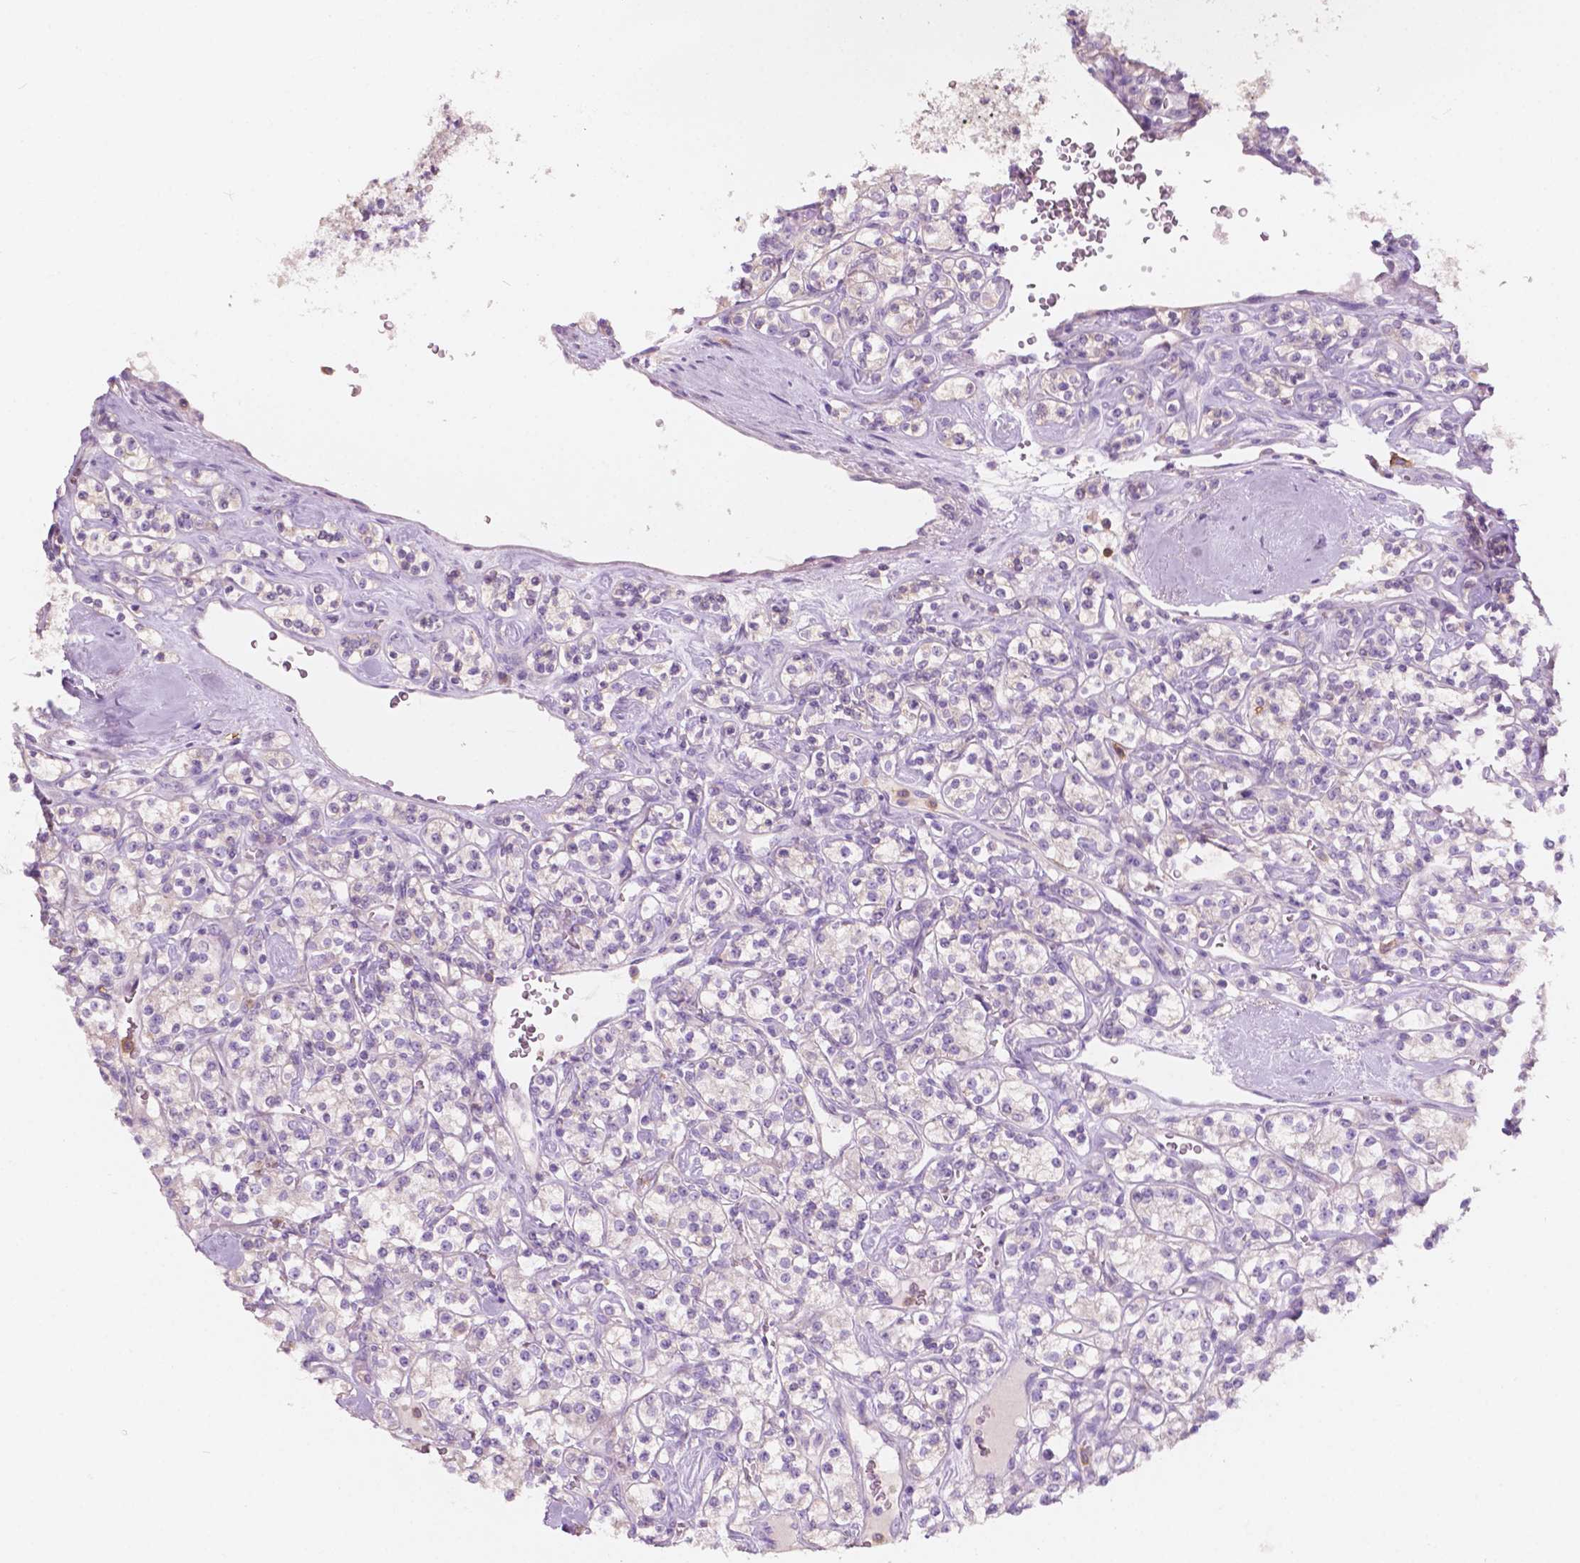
{"staining": {"intensity": "negative", "quantity": "none", "location": "none"}, "tissue": "renal cancer", "cell_type": "Tumor cells", "image_type": "cancer", "snomed": [{"axis": "morphology", "description": "Adenocarcinoma, NOS"}, {"axis": "topography", "description": "Kidney"}], "caption": "Tumor cells are negative for brown protein staining in renal adenocarcinoma.", "gene": "SEMA4A", "patient": {"sex": "male", "age": 77}}